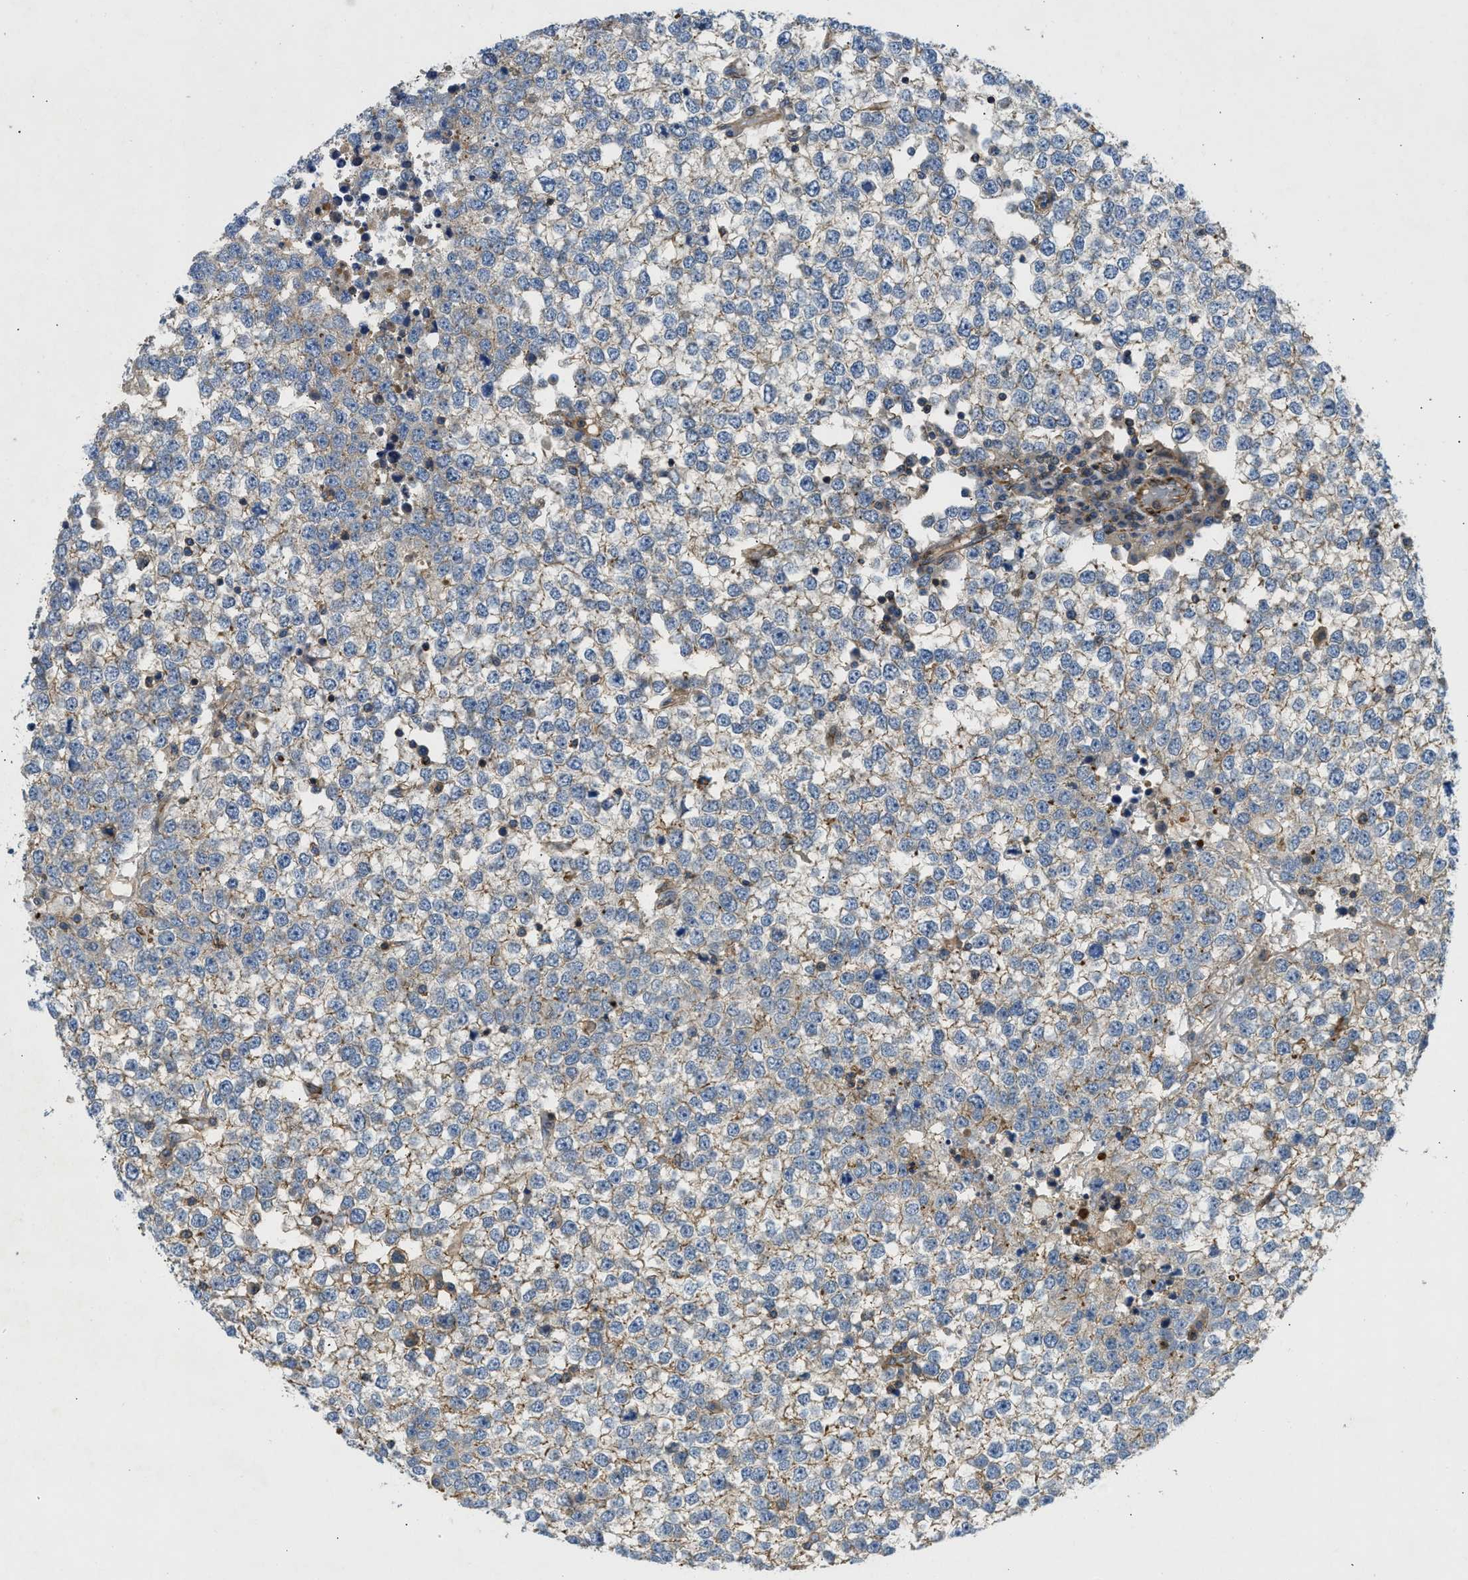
{"staining": {"intensity": "moderate", "quantity": "25%-75%", "location": "cytoplasmic/membranous"}, "tissue": "testis cancer", "cell_type": "Tumor cells", "image_type": "cancer", "snomed": [{"axis": "morphology", "description": "Seminoma, NOS"}, {"axis": "topography", "description": "Testis"}], "caption": "Tumor cells show moderate cytoplasmic/membranous positivity in approximately 25%-75% of cells in testis seminoma. Using DAB (brown) and hematoxylin (blue) stains, captured at high magnification using brightfield microscopy.", "gene": "NYNRIN", "patient": {"sex": "male", "age": 65}}